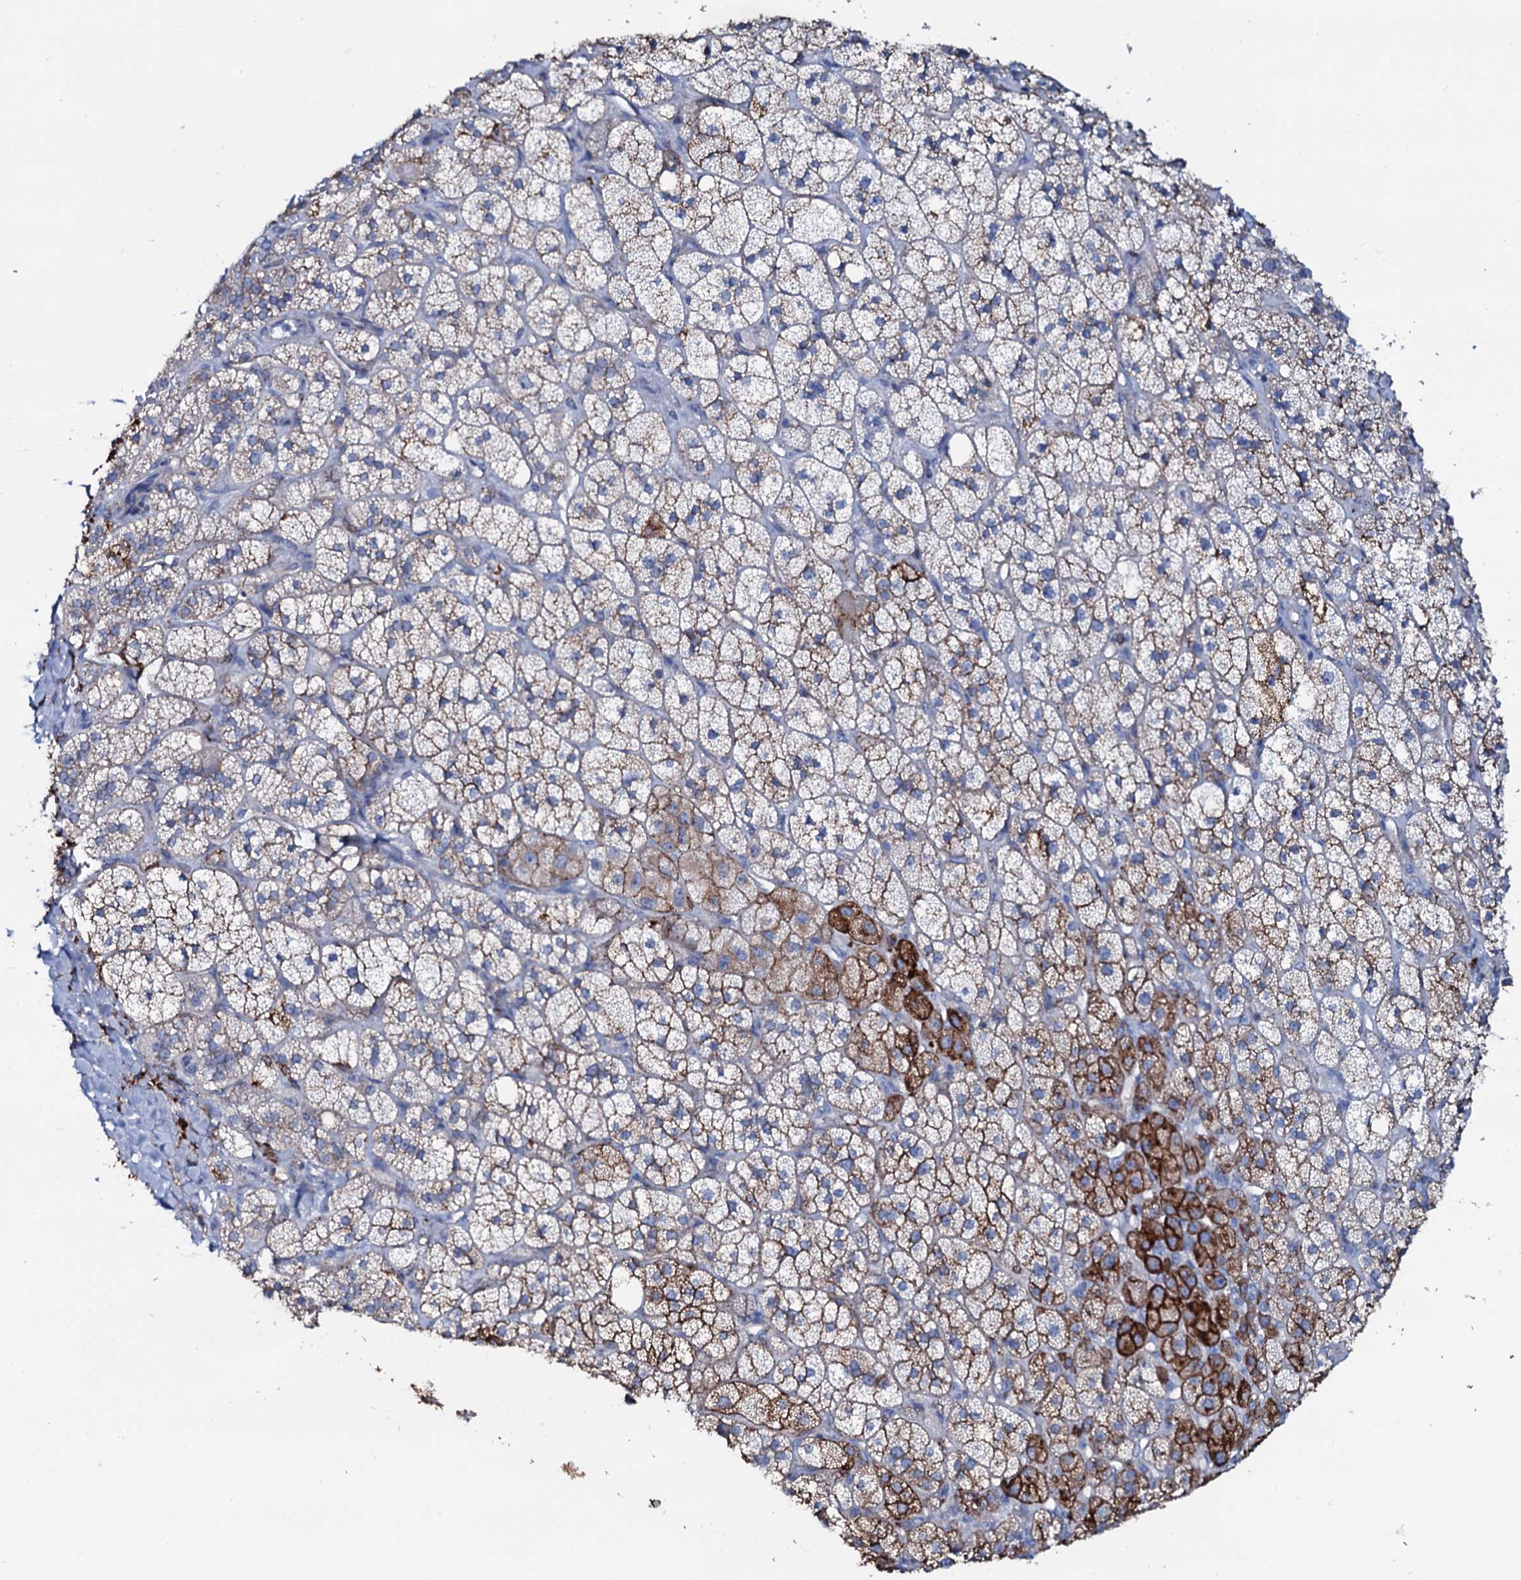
{"staining": {"intensity": "strong", "quantity": "<25%", "location": "cytoplasmic/membranous"}, "tissue": "adrenal gland", "cell_type": "Glandular cells", "image_type": "normal", "snomed": [{"axis": "morphology", "description": "Normal tissue, NOS"}, {"axis": "topography", "description": "Adrenal gland"}], "caption": "Immunohistochemistry (IHC) micrograph of unremarkable adrenal gland: human adrenal gland stained using immunohistochemistry shows medium levels of strong protein expression localized specifically in the cytoplasmic/membranous of glandular cells, appearing as a cytoplasmic/membranous brown color.", "gene": "OSBPL2", "patient": {"sex": "male", "age": 61}}